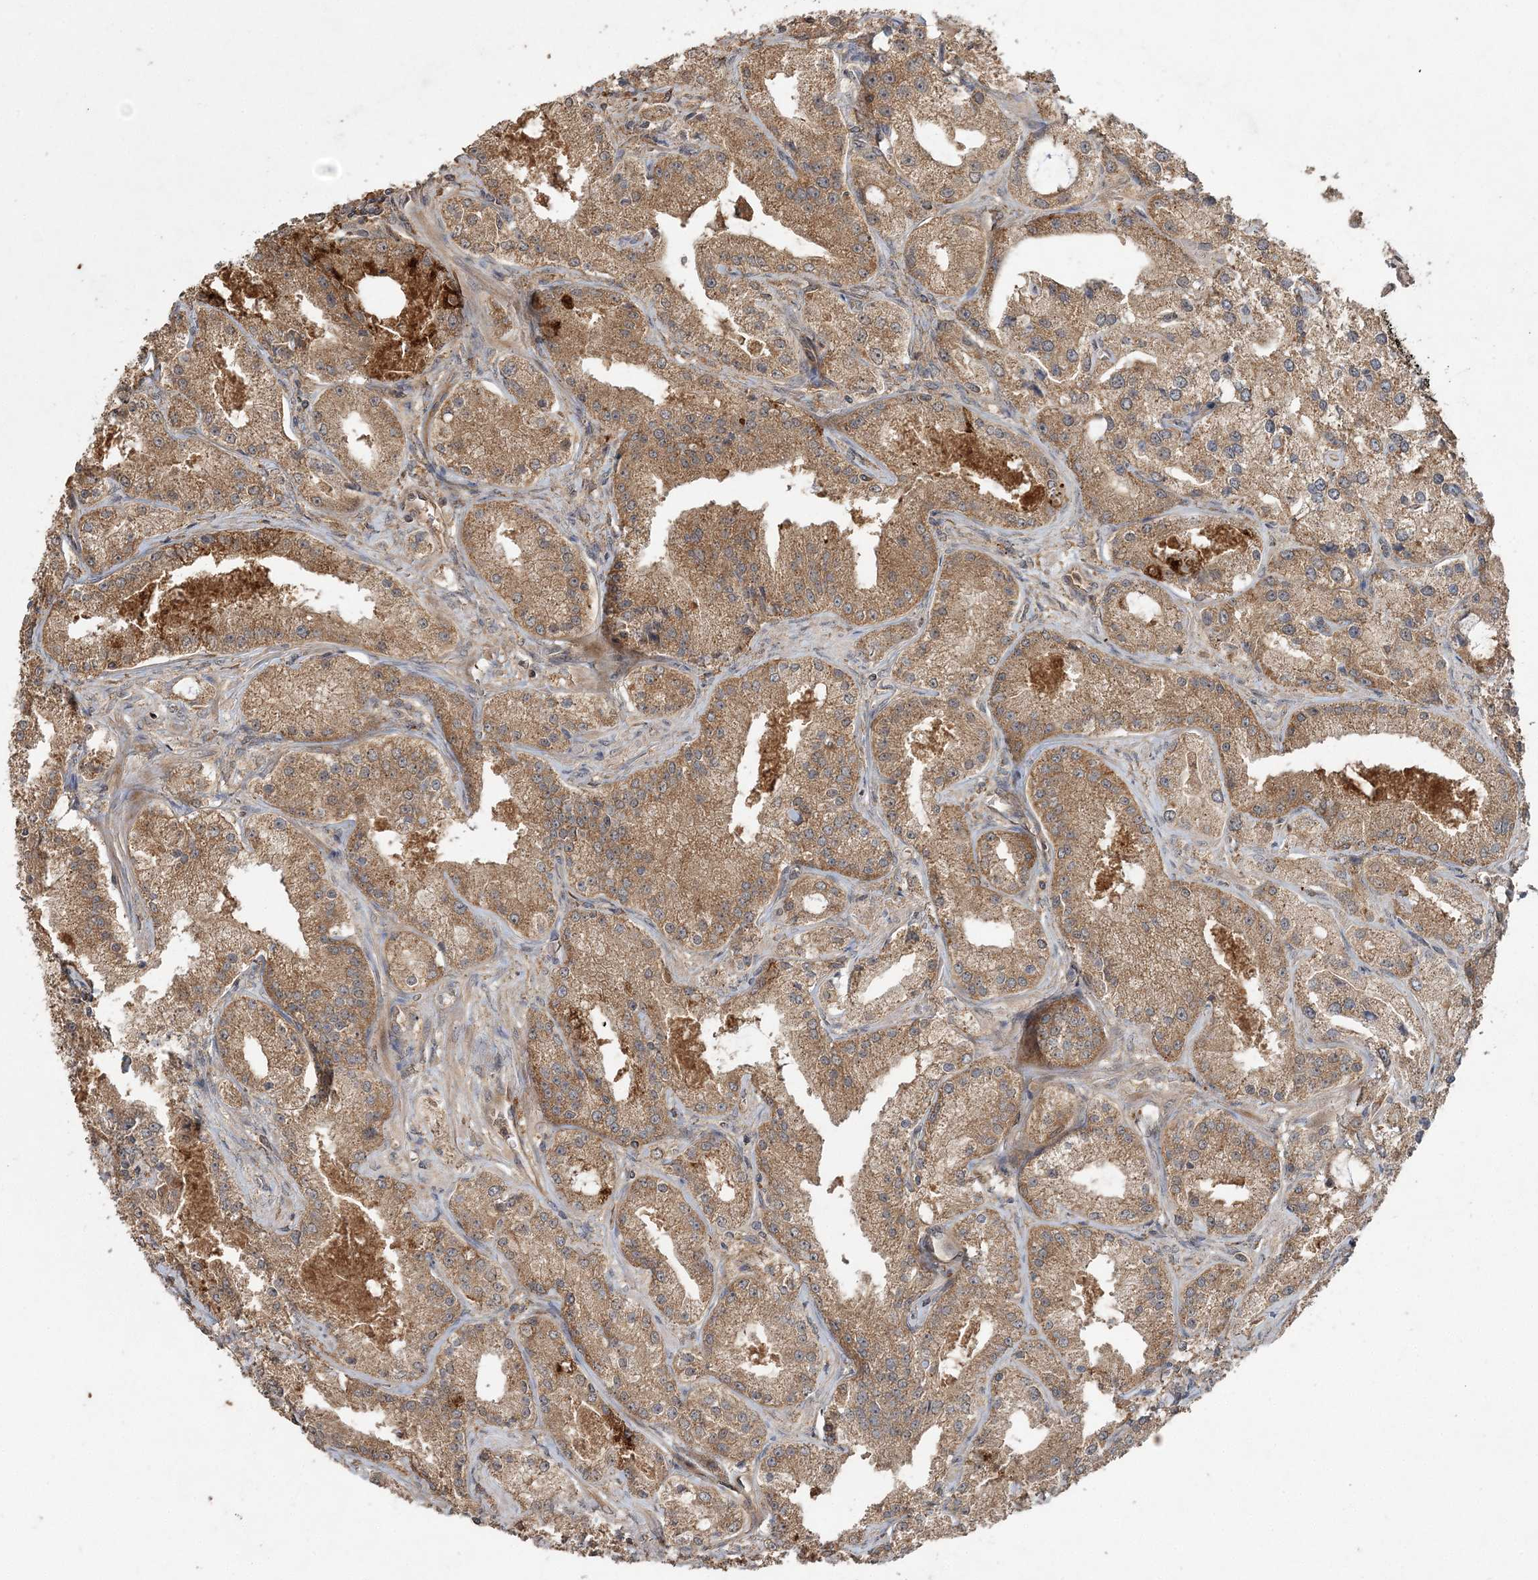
{"staining": {"intensity": "moderate", "quantity": ">75%", "location": "cytoplasmic/membranous"}, "tissue": "prostate cancer", "cell_type": "Tumor cells", "image_type": "cancer", "snomed": [{"axis": "morphology", "description": "Adenocarcinoma, Low grade"}, {"axis": "topography", "description": "Prostate"}], "caption": "An image of prostate low-grade adenocarcinoma stained for a protein reveals moderate cytoplasmic/membranous brown staining in tumor cells.", "gene": "SPRY1", "patient": {"sex": "male", "age": 69}}